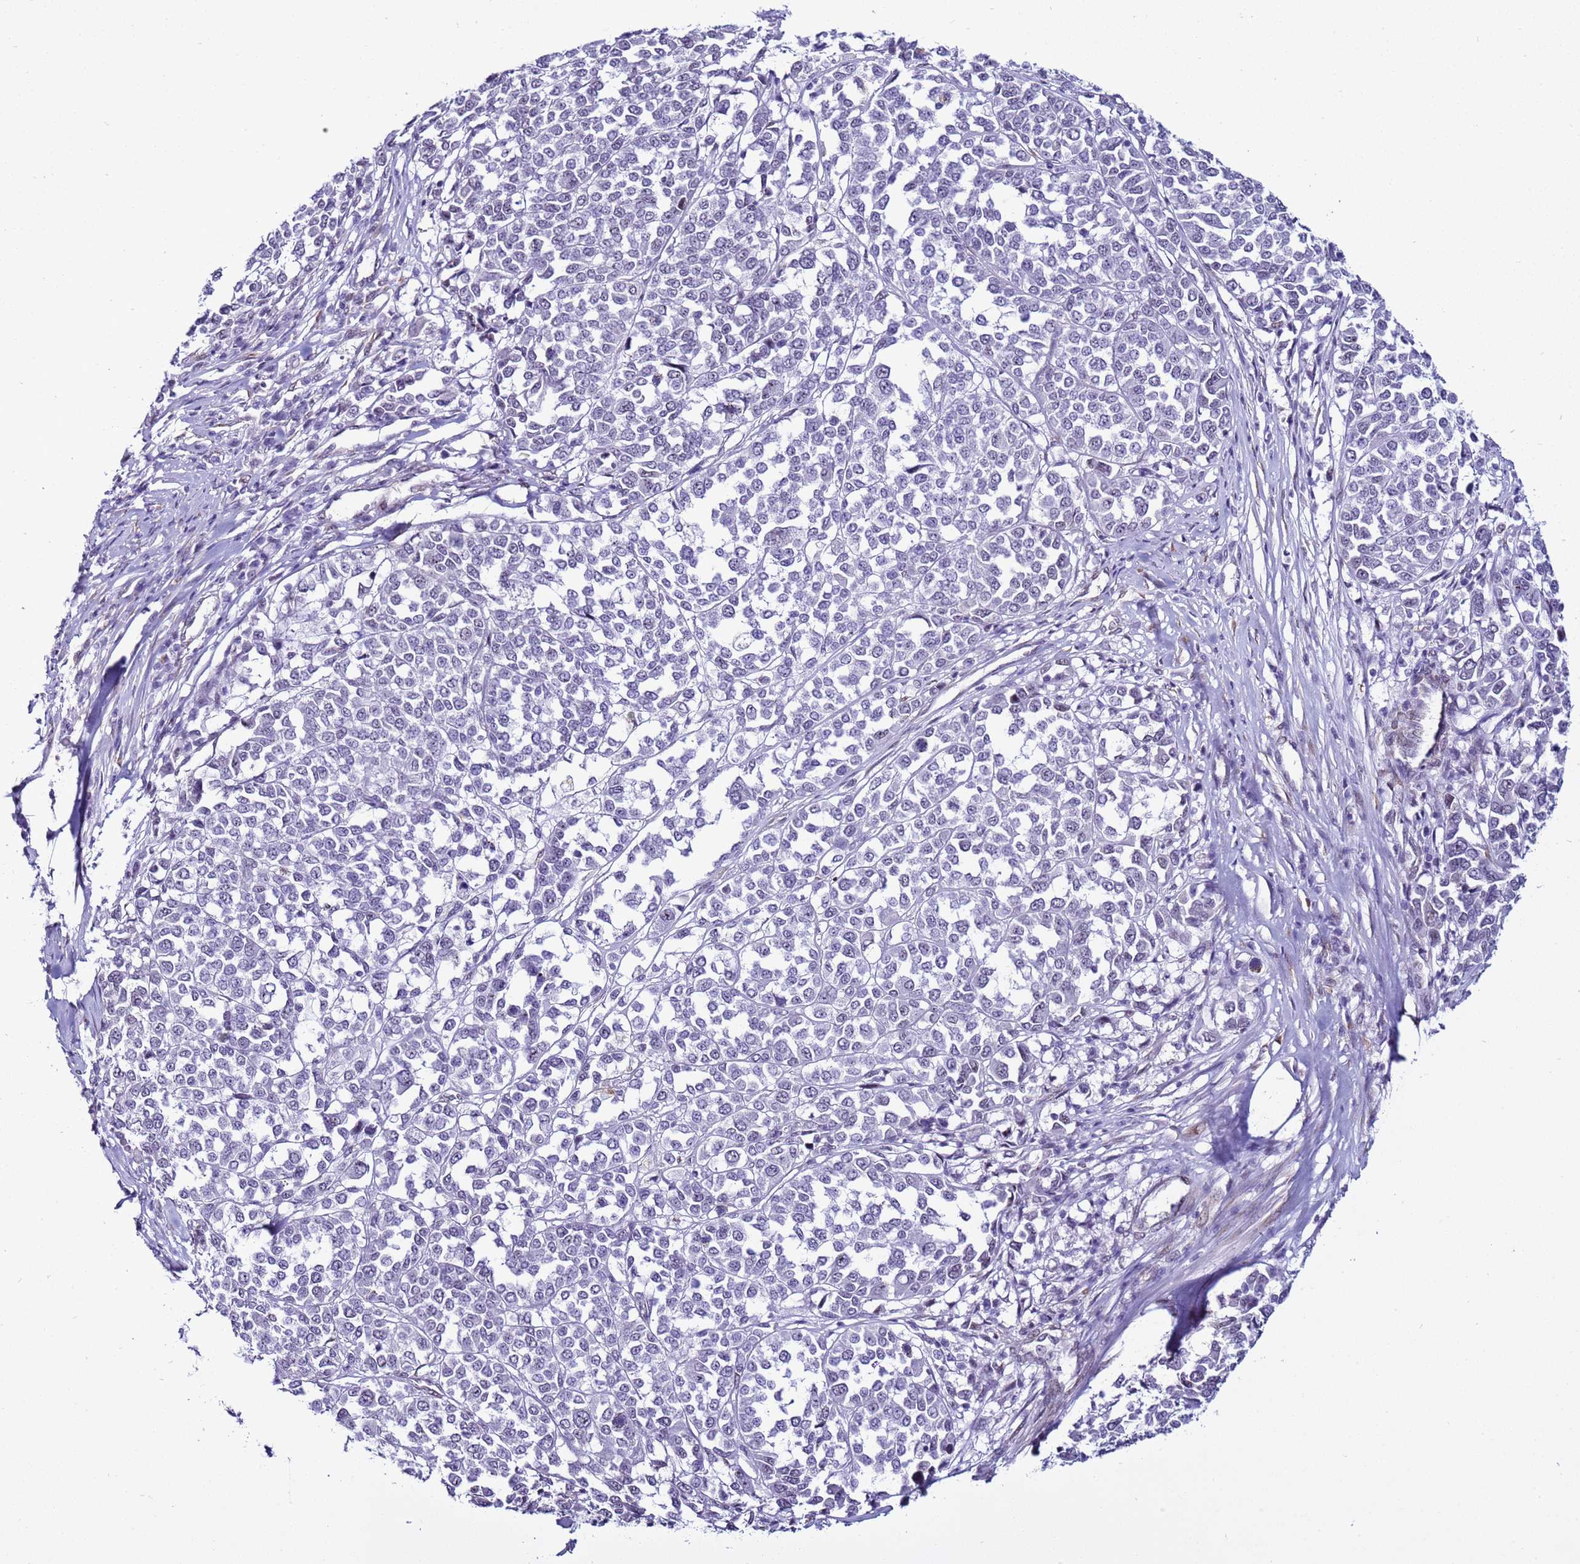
{"staining": {"intensity": "negative", "quantity": "none", "location": "none"}, "tissue": "melanoma", "cell_type": "Tumor cells", "image_type": "cancer", "snomed": [{"axis": "morphology", "description": "Malignant melanoma, Metastatic site"}, {"axis": "topography", "description": "Lymph node"}], "caption": "This micrograph is of melanoma stained with immunohistochemistry to label a protein in brown with the nuclei are counter-stained blue. There is no positivity in tumor cells.", "gene": "LRRC10B", "patient": {"sex": "male", "age": 44}}